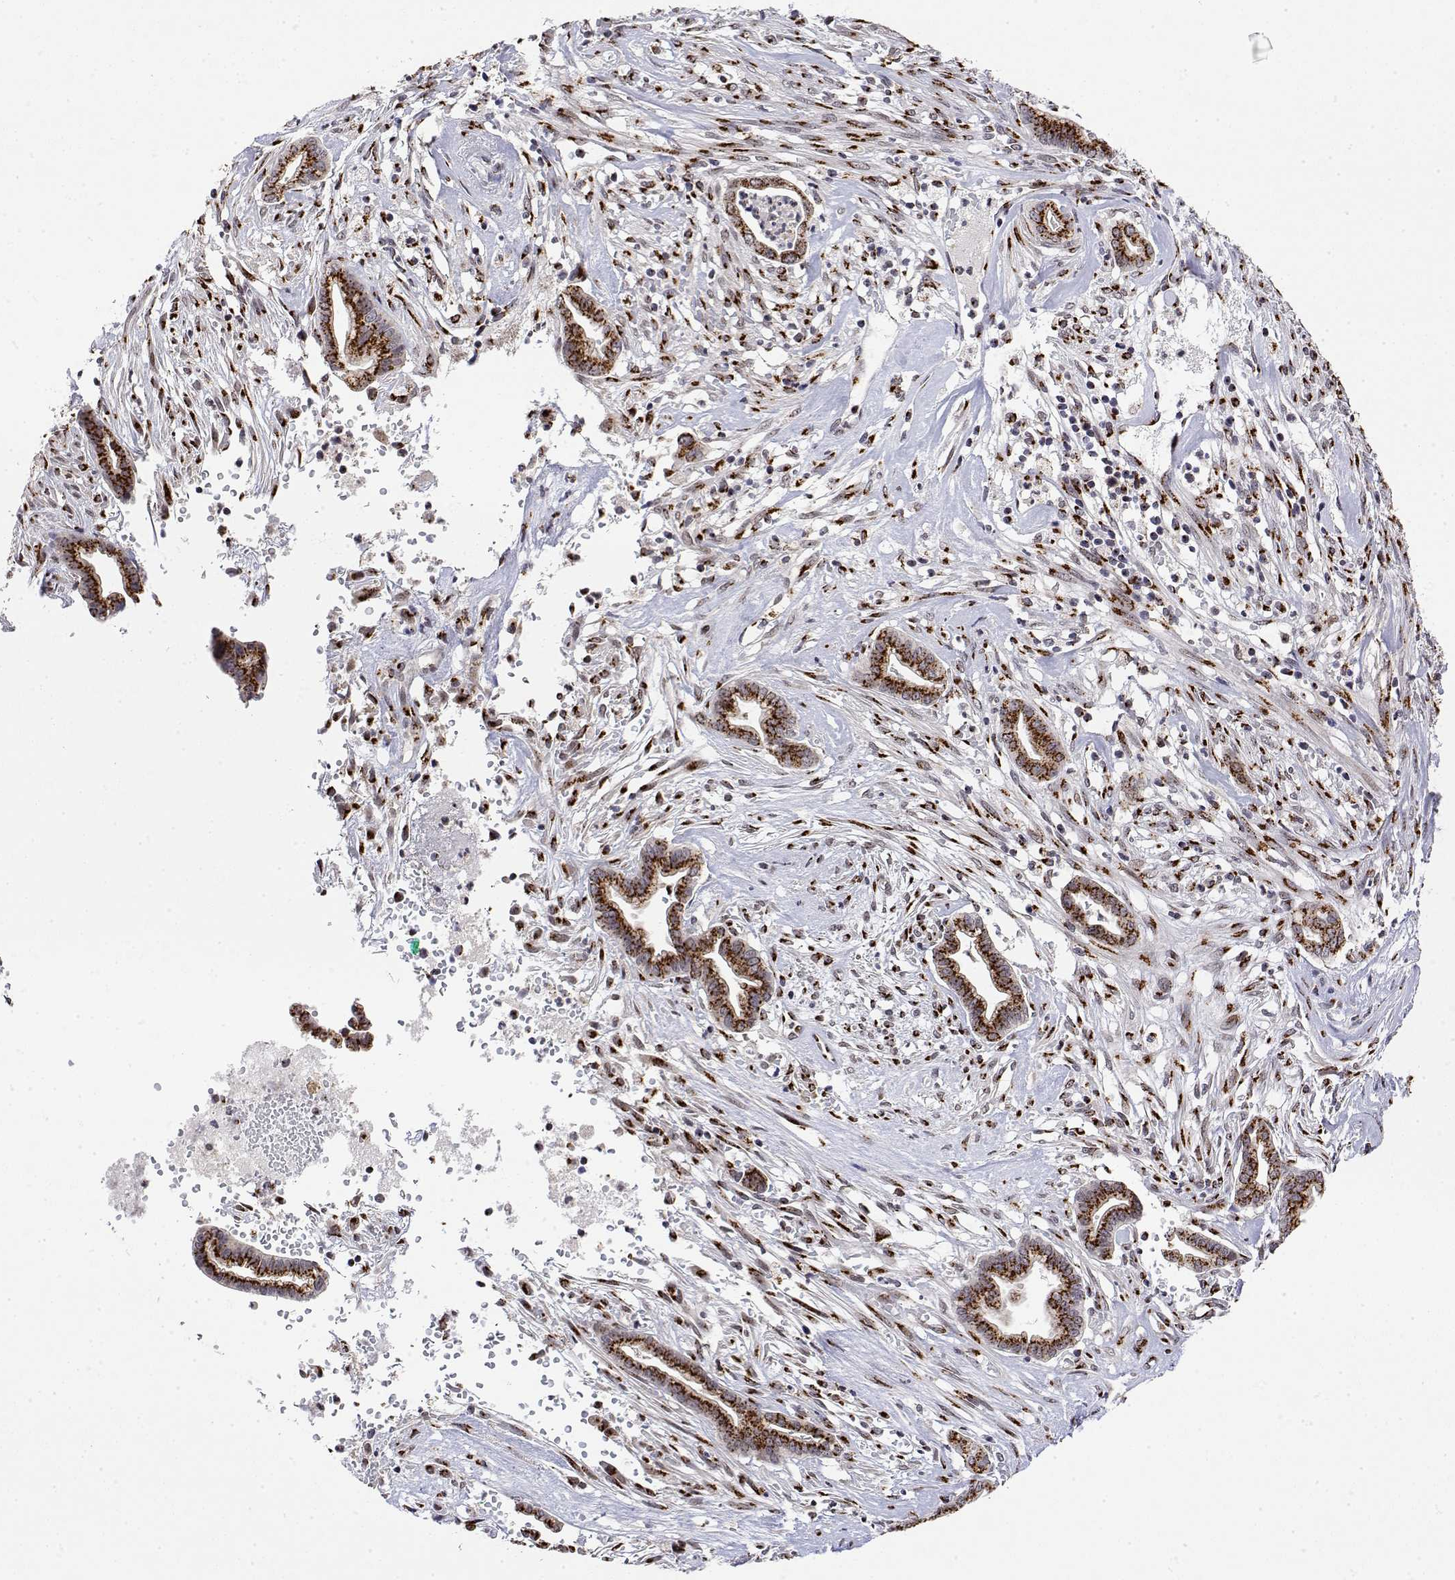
{"staining": {"intensity": "strong", "quantity": ">75%", "location": "cytoplasmic/membranous"}, "tissue": "cervical cancer", "cell_type": "Tumor cells", "image_type": "cancer", "snomed": [{"axis": "morphology", "description": "Adenocarcinoma, NOS"}, {"axis": "topography", "description": "Cervix"}], "caption": "Immunohistochemistry (DAB) staining of cervical cancer (adenocarcinoma) exhibits strong cytoplasmic/membranous protein positivity in about >75% of tumor cells. (DAB (3,3'-diaminobenzidine) = brown stain, brightfield microscopy at high magnification).", "gene": "YIPF3", "patient": {"sex": "female", "age": 62}}